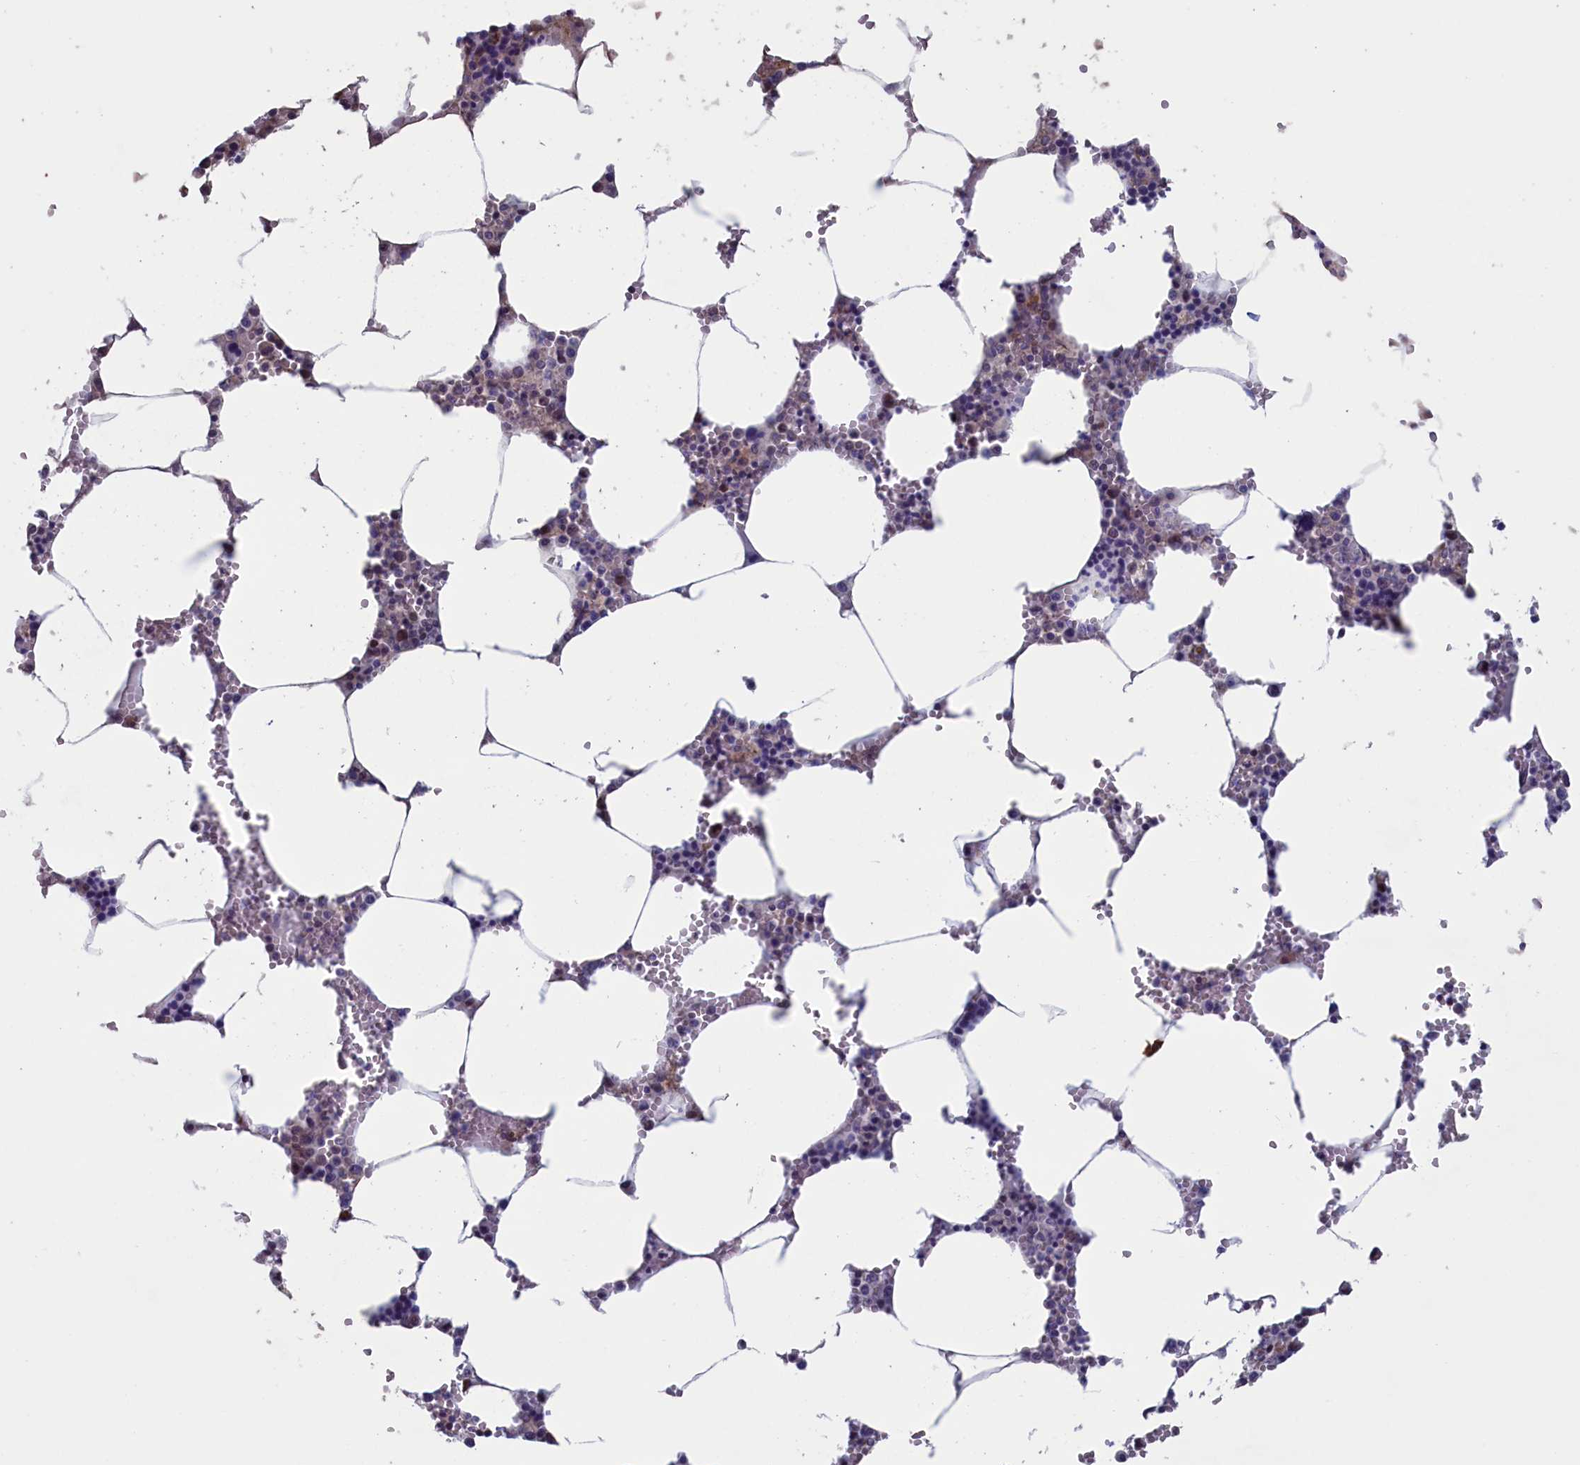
{"staining": {"intensity": "moderate", "quantity": "<25%", "location": "cytoplasmic/membranous"}, "tissue": "bone marrow", "cell_type": "Hematopoietic cells", "image_type": "normal", "snomed": [{"axis": "morphology", "description": "Normal tissue, NOS"}, {"axis": "topography", "description": "Bone marrow"}], "caption": "There is low levels of moderate cytoplasmic/membranous positivity in hematopoietic cells of unremarkable bone marrow, as demonstrated by immunohistochemical staining (brown color).", "gene": "NIBAN3", "patient": {"sex": "male", "age": 70}}